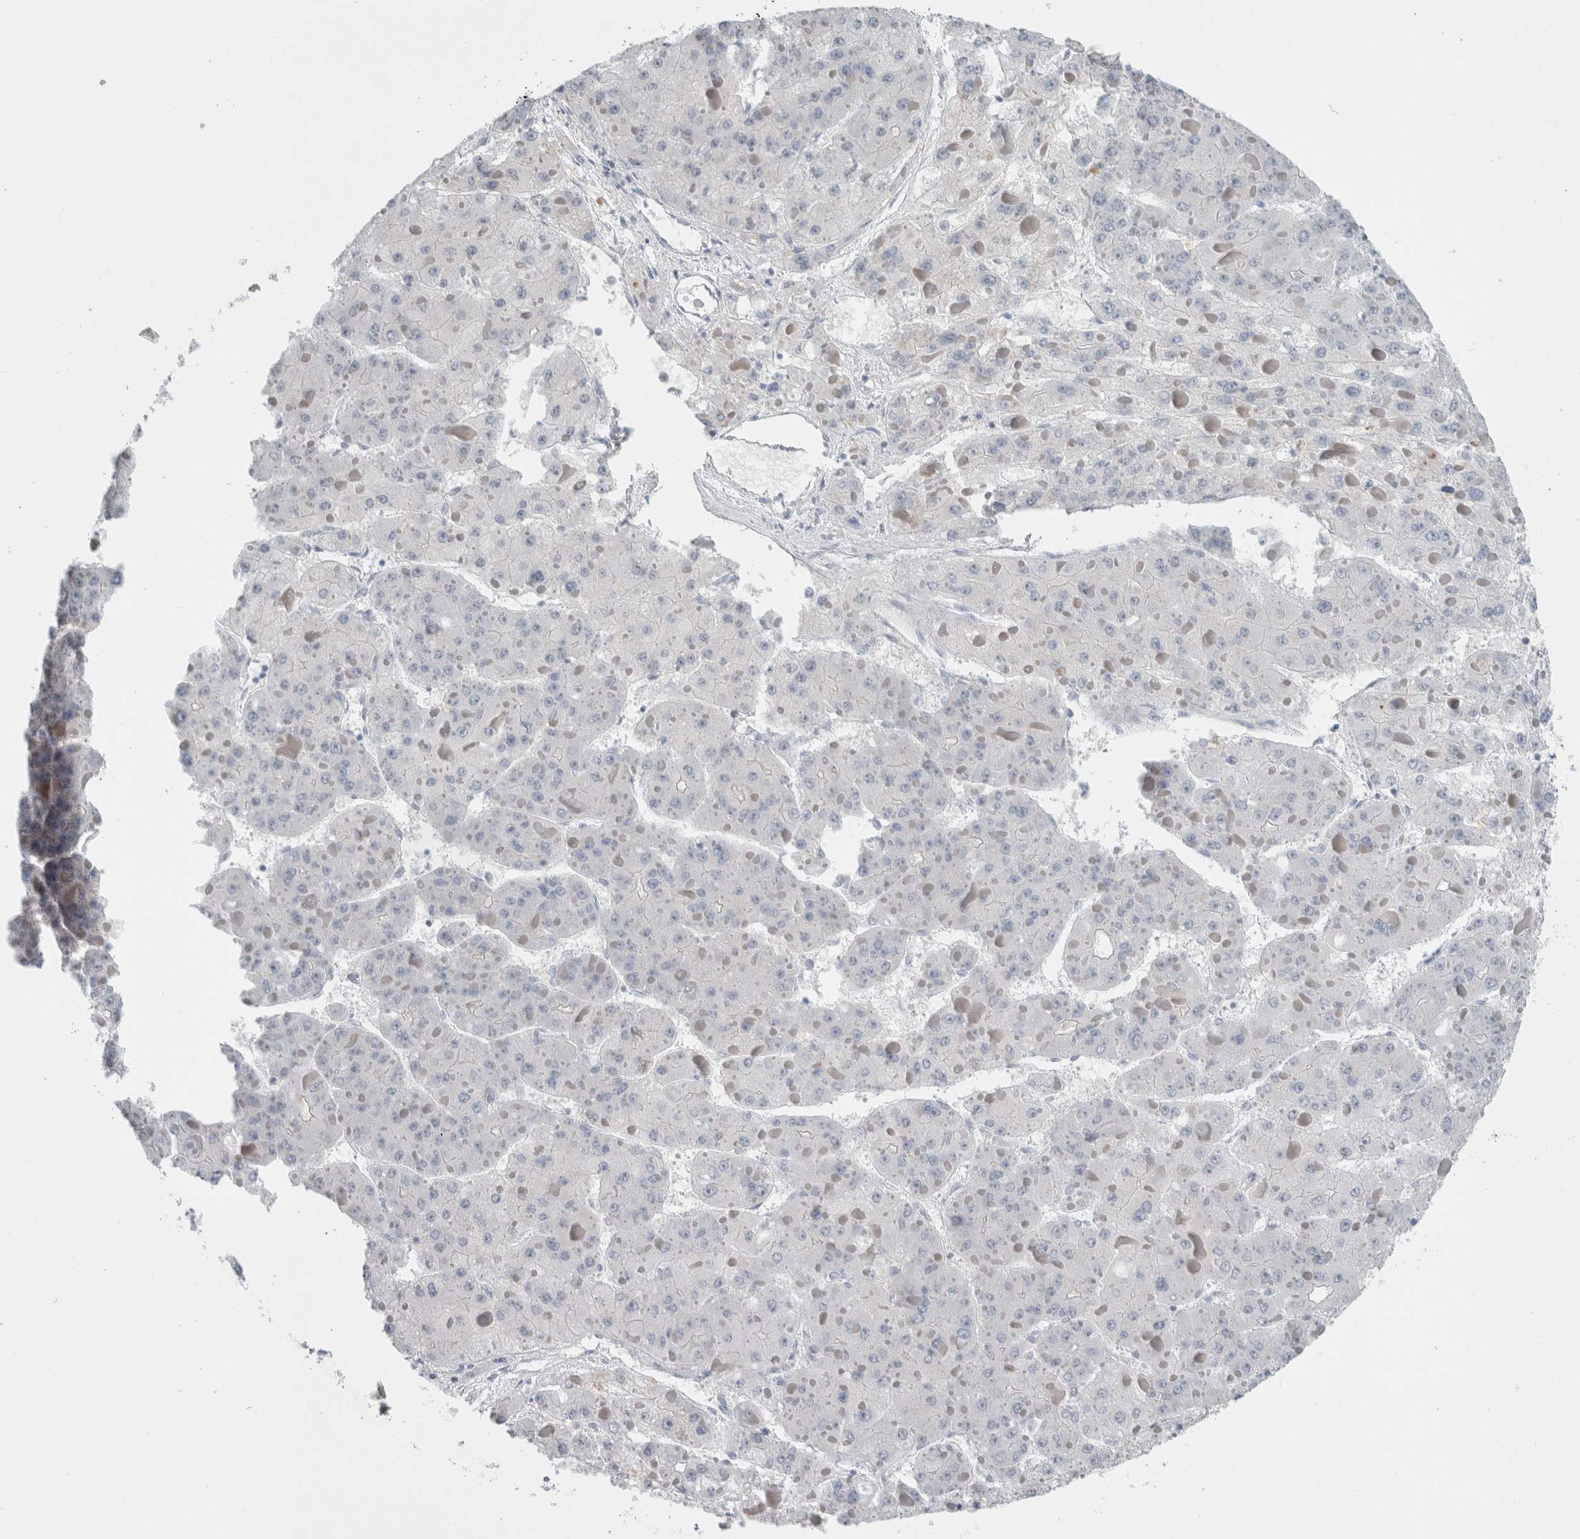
{"staining": {"intensity": "negative", "quantity": "none", "location": "none"}, "tissue": "liver cancer", "cell_type": "Tumor cells", "image_type": "cancer", "snomed": [{"axis": "morphology", "description": "Carcinoma, Hepatocellular, NOS"}, {"axis": "topography", "description": "Liver"}], "caption": "High magnification brightfield microscopy of liver cancer stained with DAB (3,3'-diaminobenzidine) (brown) and counterstained with hematoxylin (blue): tumor cells show no significant expression. Nuclei are stained in blue.", "gene": "CASP6", "patient": {"sex": "female", "age": 73}}